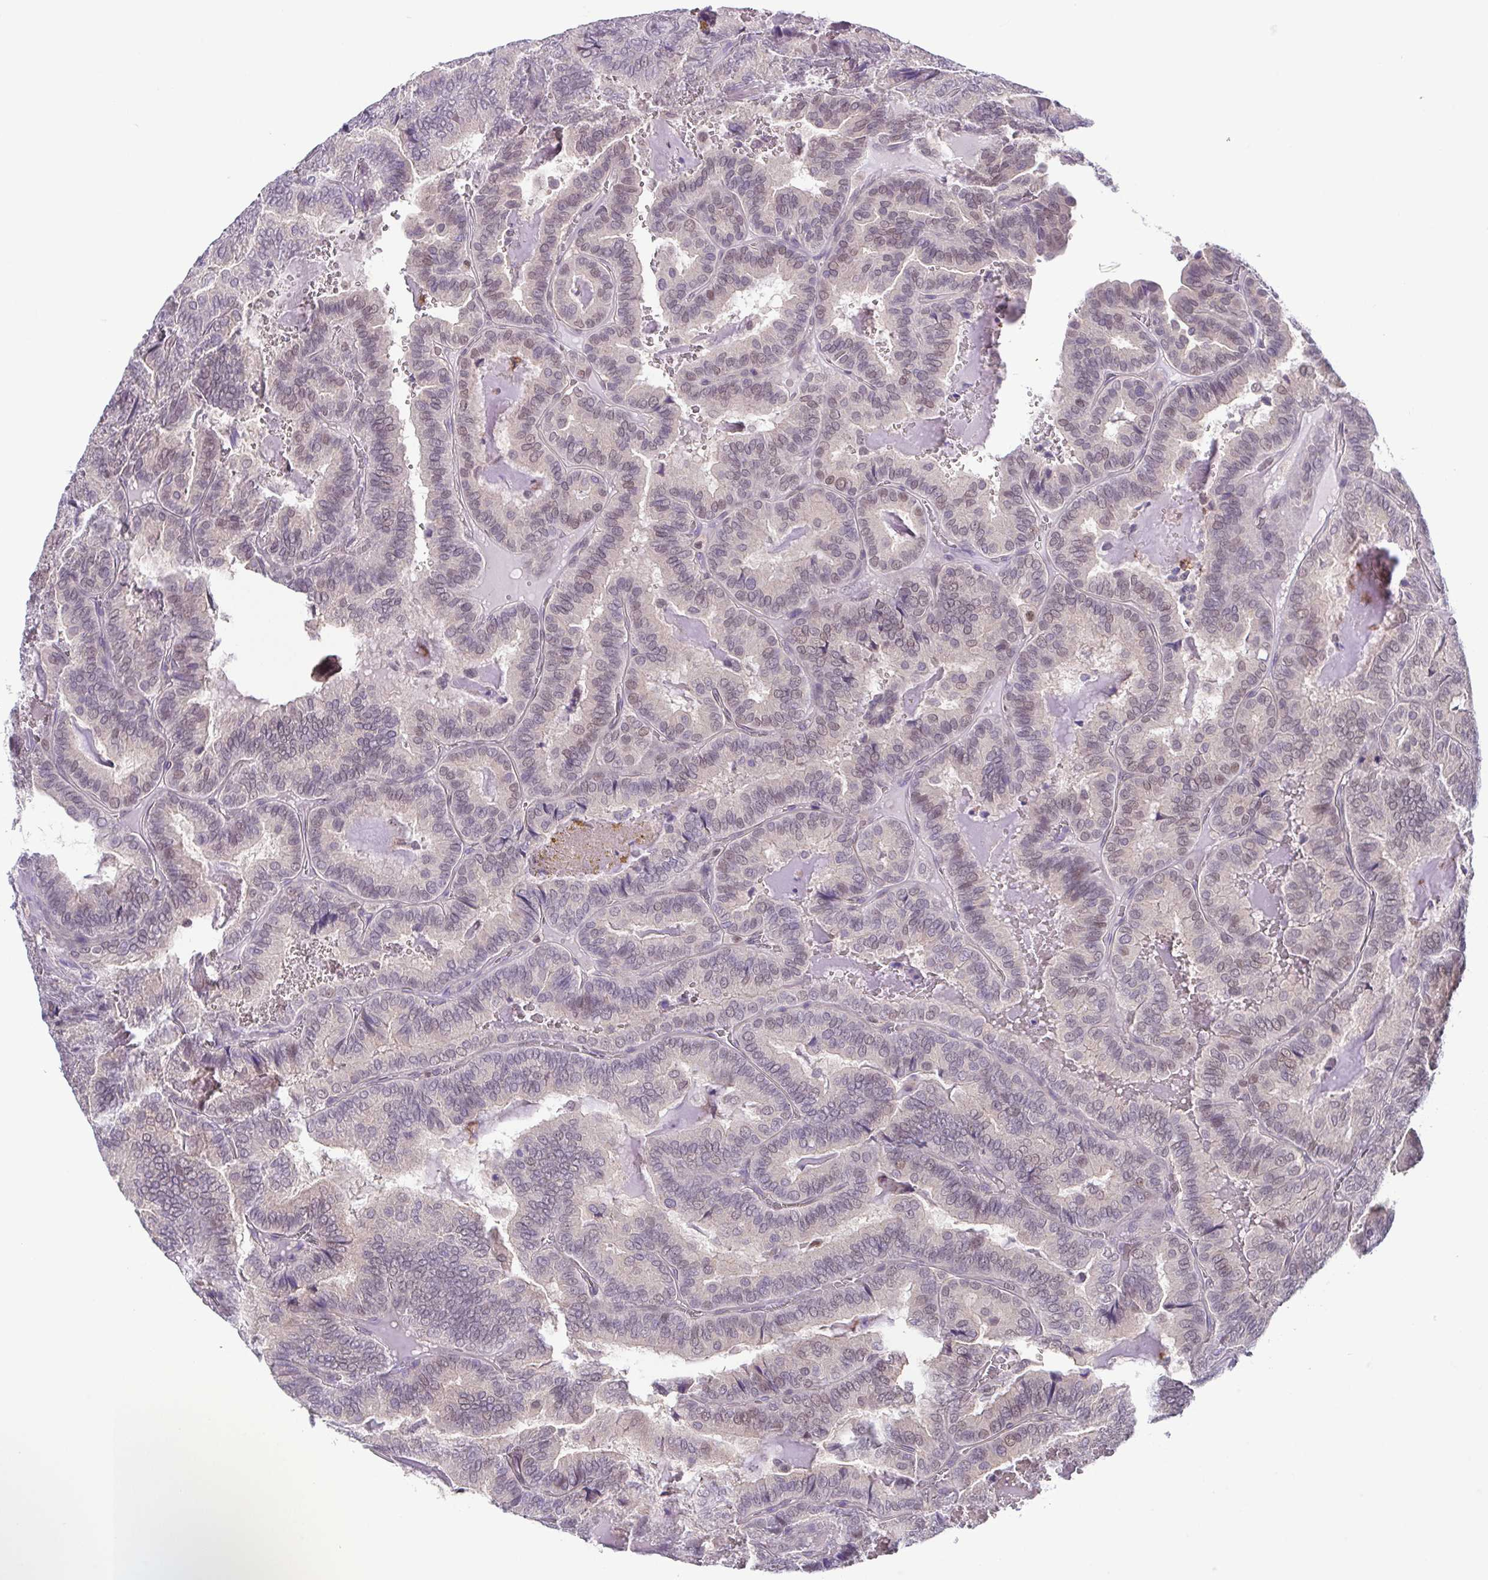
{"staining": {"intensity": "weak", "quantity": "25%-75%", "location": "nuclear"}, "tissue": "thyroid cancer", "cell_type": "Tumor cells", "image_type": "cancer", "snomed": [{"axis": "morphology", "description": "Papillary adenocarcinoma, NOS"}, {"axis": "topography", "description": "Thyroid gland"}], "caption": "The immunohistochemical stain shows weak nuclear positivity in tumor cells of thyroid cancer tissue.", "gene": "UBE2Q1", "patient": {"sex": "female", "age": 75}}